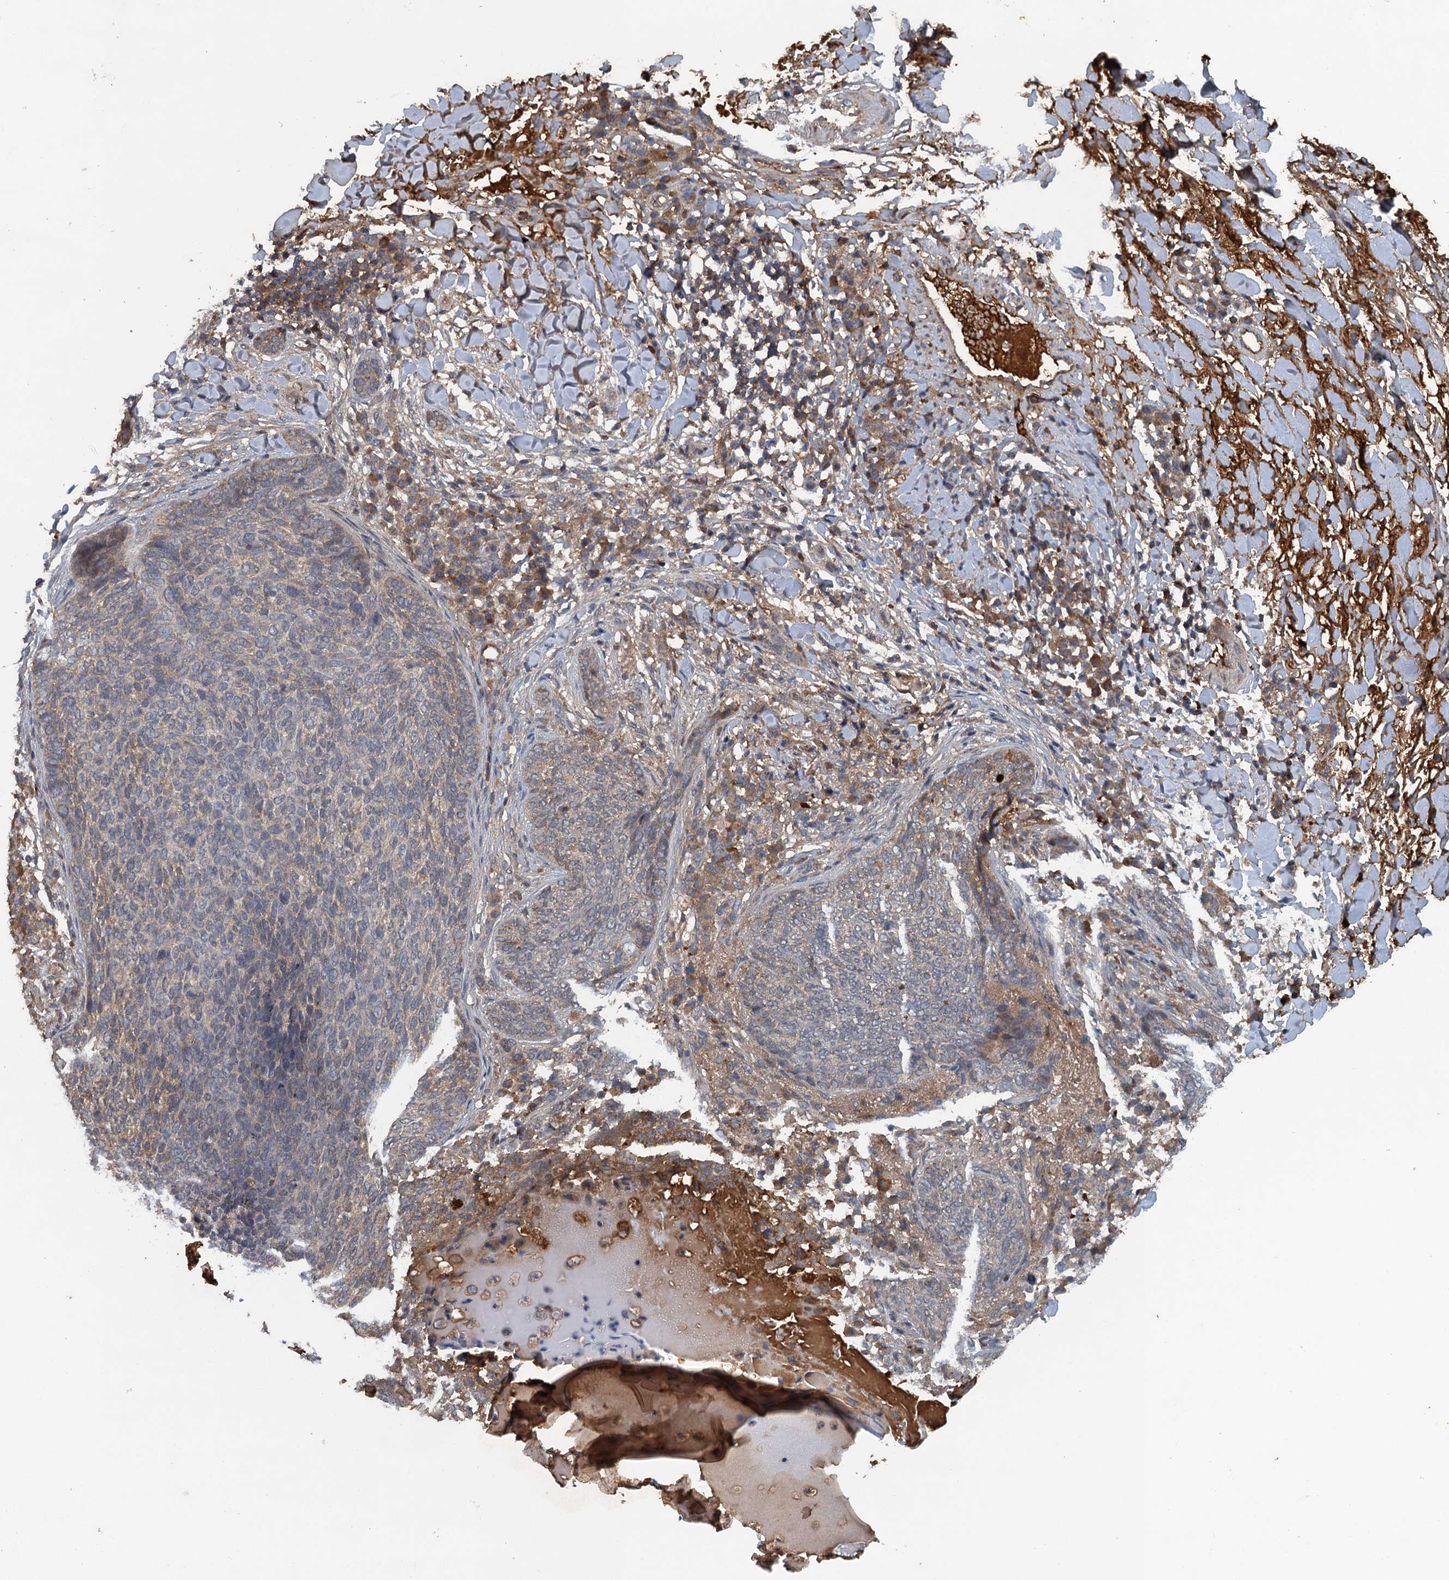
{"staining": {"intensity": "negative", "quantity": "none", "location": "none"}, "tissue": "skin cancer", "cell_type": "Tumor cells", "image_type": "cancer", "snomed": [{"axis": "morphology", "description": "Basal cell carcinoma"}, {"axis": "topography", "description": "Skin"}], "caption": "Immunohistochemistry (IHC) image of neoplastic tissue: skin basal cell carcinoma stained with DAB (3,3'-diaminobenzidine) exhibits no significant protein staining in tumor cells.", "gene": "HAPLN3", "patient": {"sex": "male", "age": 85}}